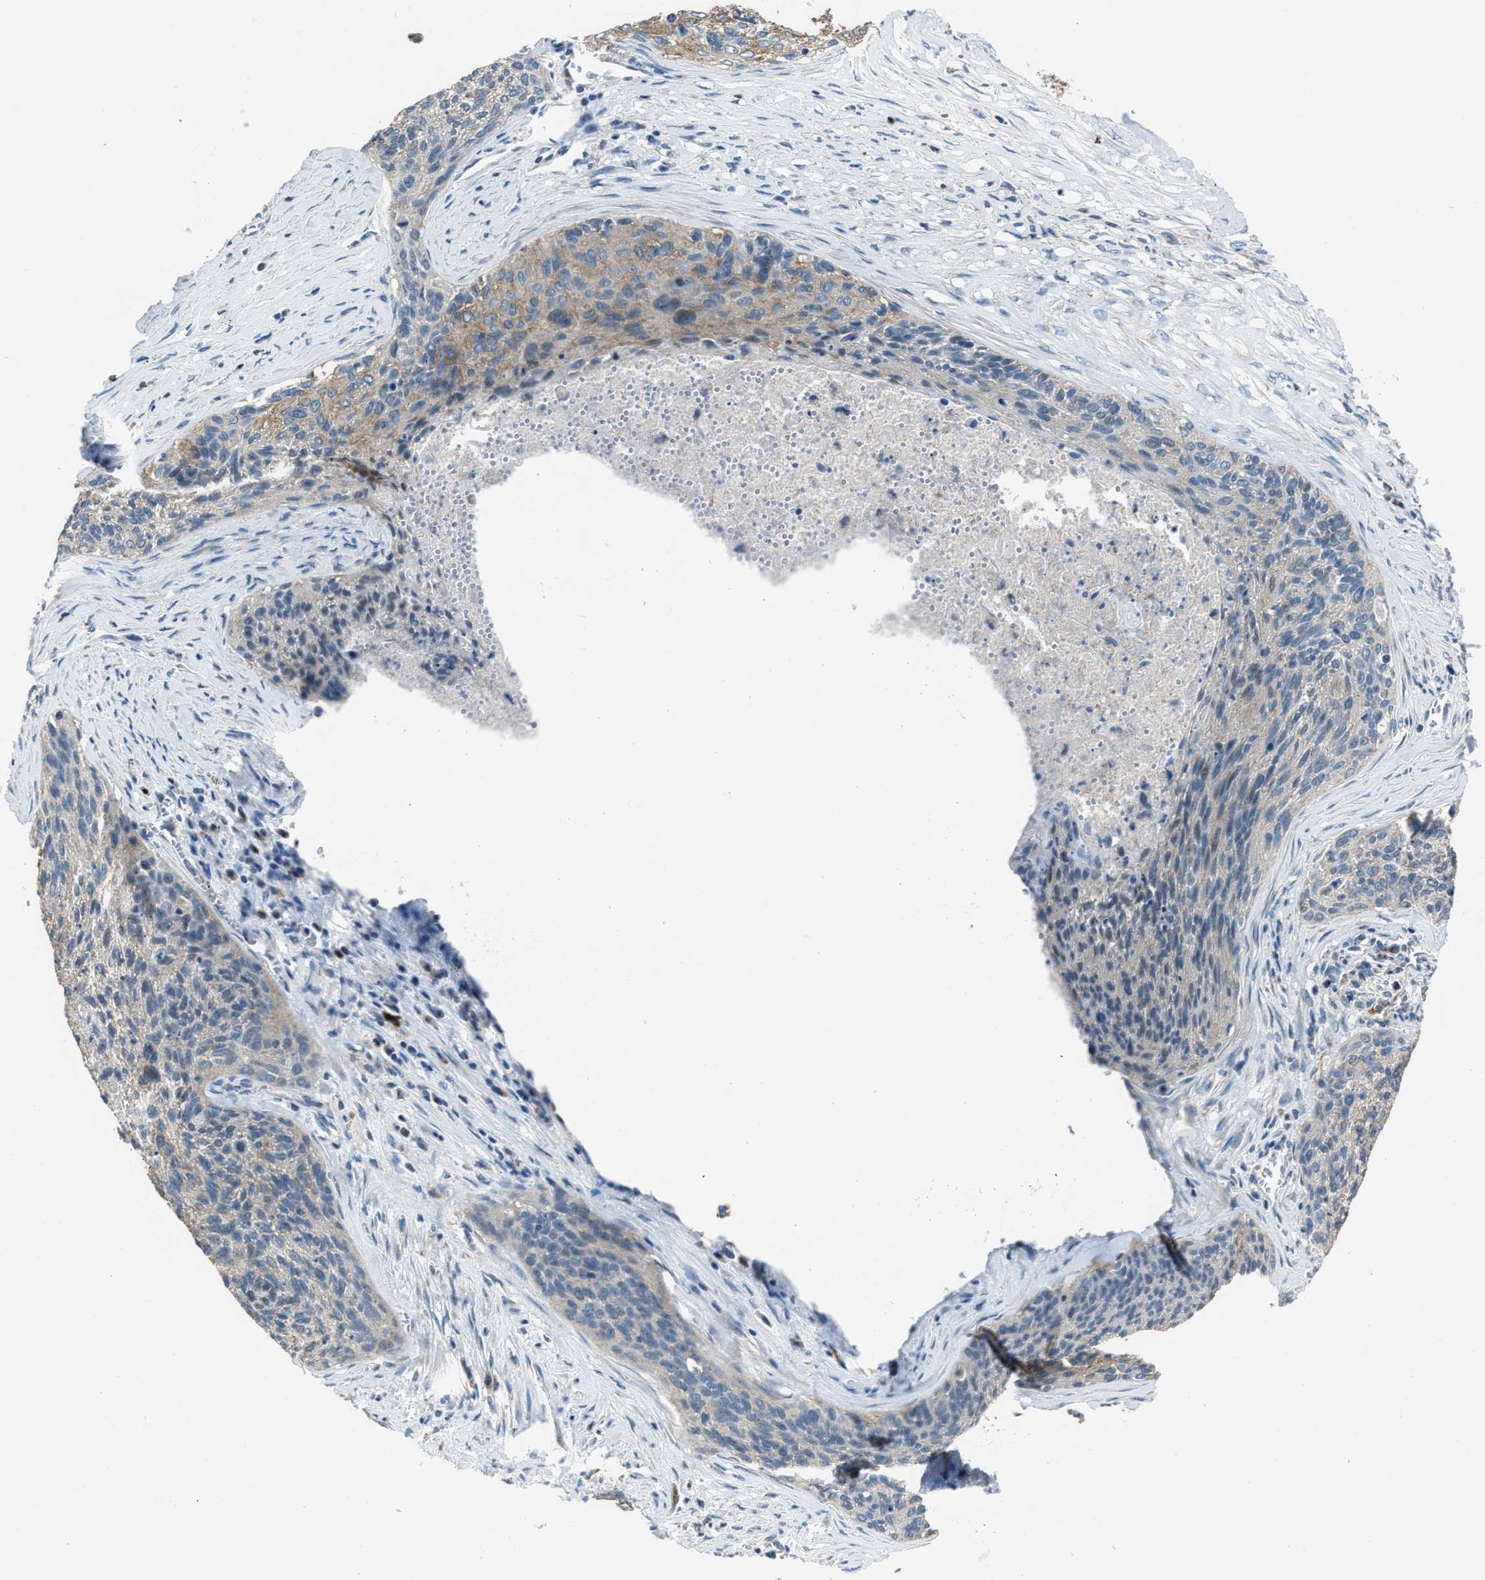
{"staining": {"intensity": "moderate", "quantity": "<25%", "location": "cytoplasmic/membranous"}, "tissue": "cervical cancer", "cell_type": "Tumor cells", "image_type": "cancer", "snomed": [{"axis": "morphology", "description": "Squamous cell carcinoma, NOS"}, {"axis": "topography", "description": "Cervix"}], "caption": "Protein staining shows moderate cytoplasmic/membranous positivity in approximately <25% of tumor cells in cervical cancer.", "gene": "SLC25A11", "patient": {"sex": "female", "age": 55}}